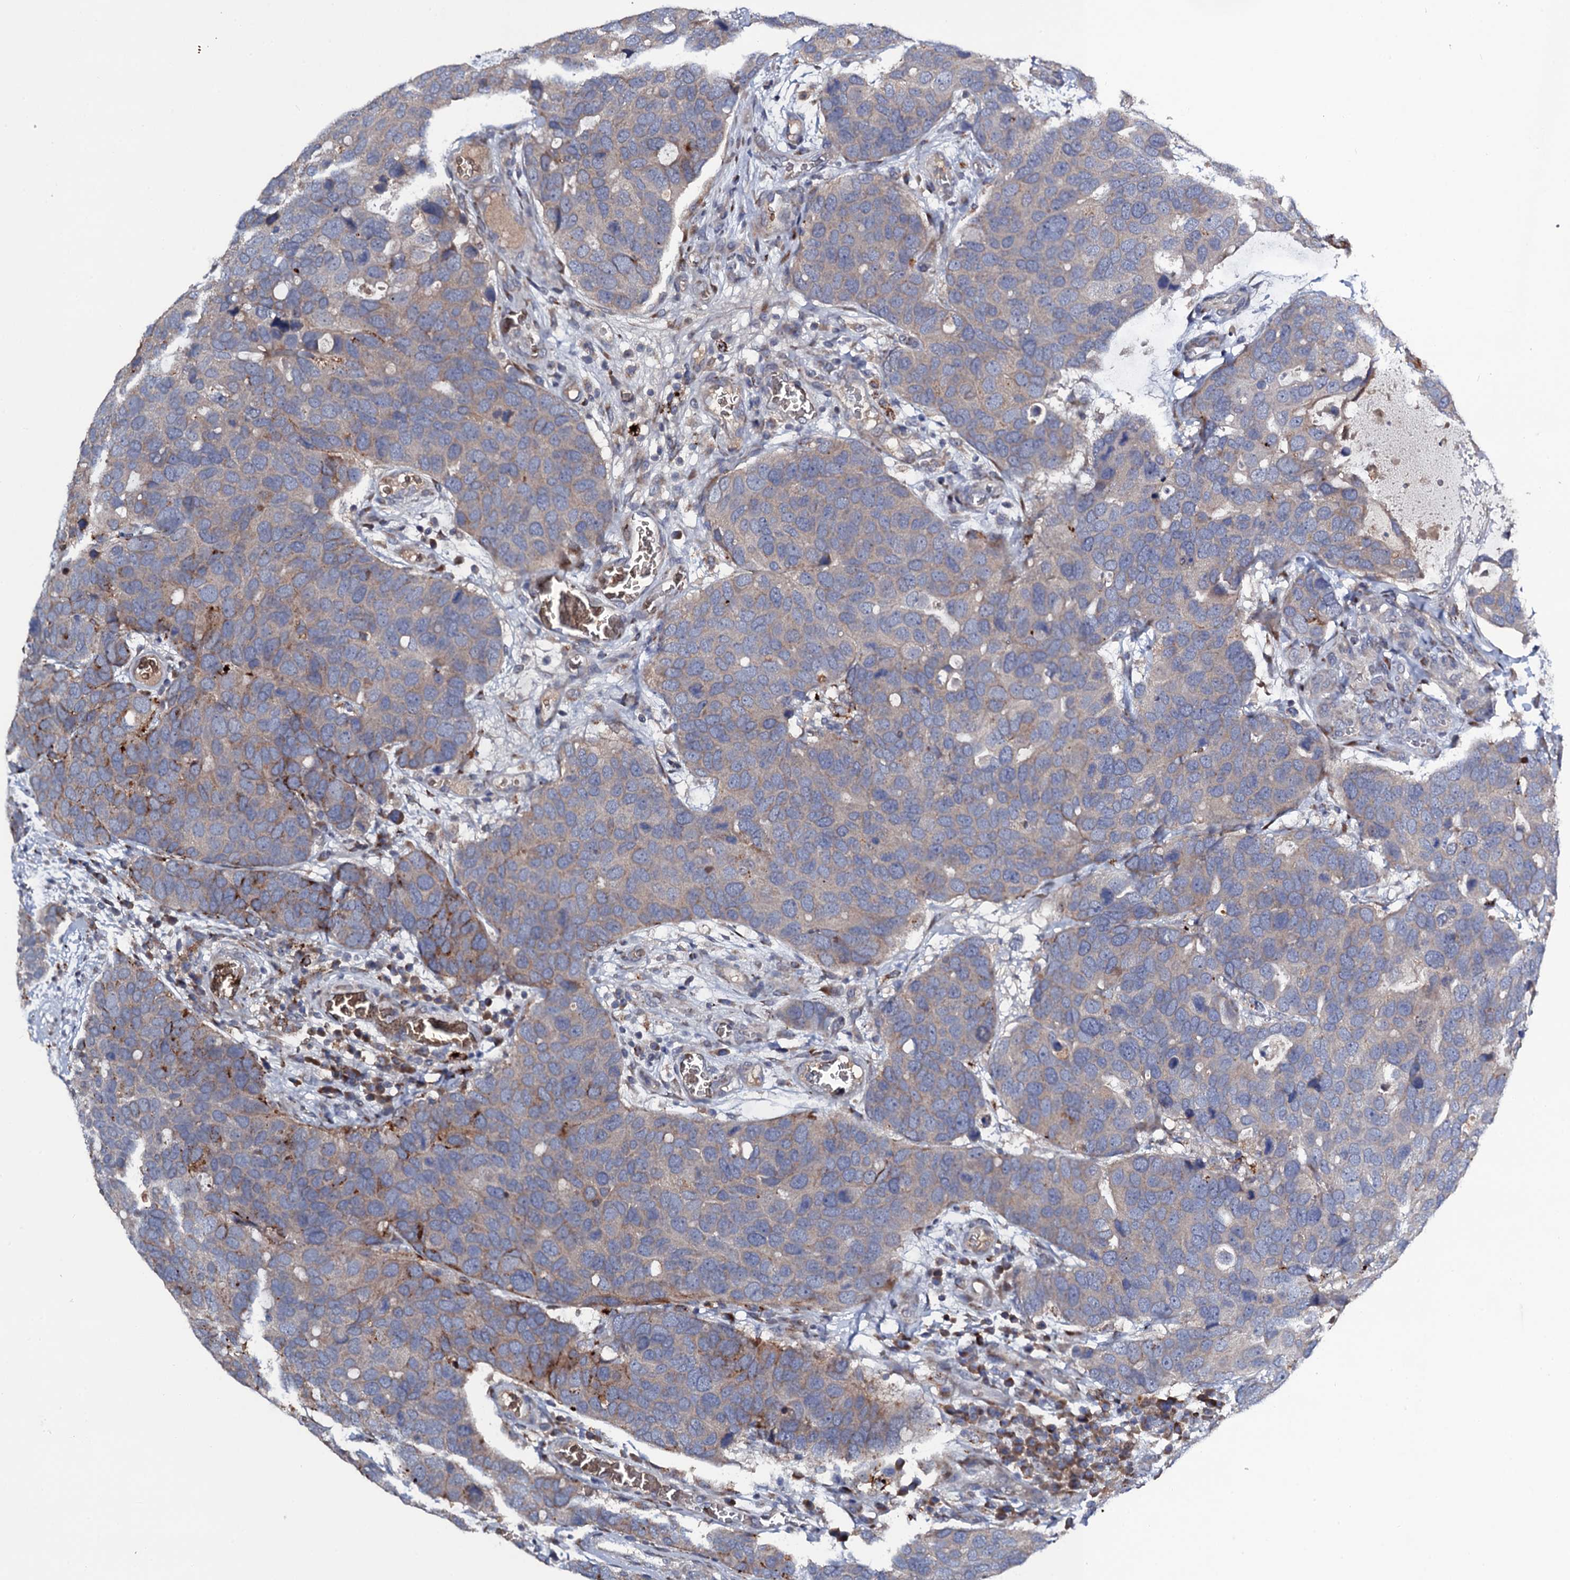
{"staining": {"intensity": "moderate", "quantity": "<25%", "location": "cytoplasmic/membranous"}, "tissue": "breast cancer", "cell_type": "Tumor cells", "image_type": "cancer", "snomed": [{"axis": "morphology", "description": "Duct carcinoma"}, {"axis": "topography", "description": "Breast"}], "caption": "Approximately <25% of tumor cells in breast invasive ductal carcinoma exhibit moderate cytoplasmic/membranous protein expression as visualized by brown immunohistochemical staining.", "gene": "LRRC28", "patient": {"sex": "female", "age": 83}}